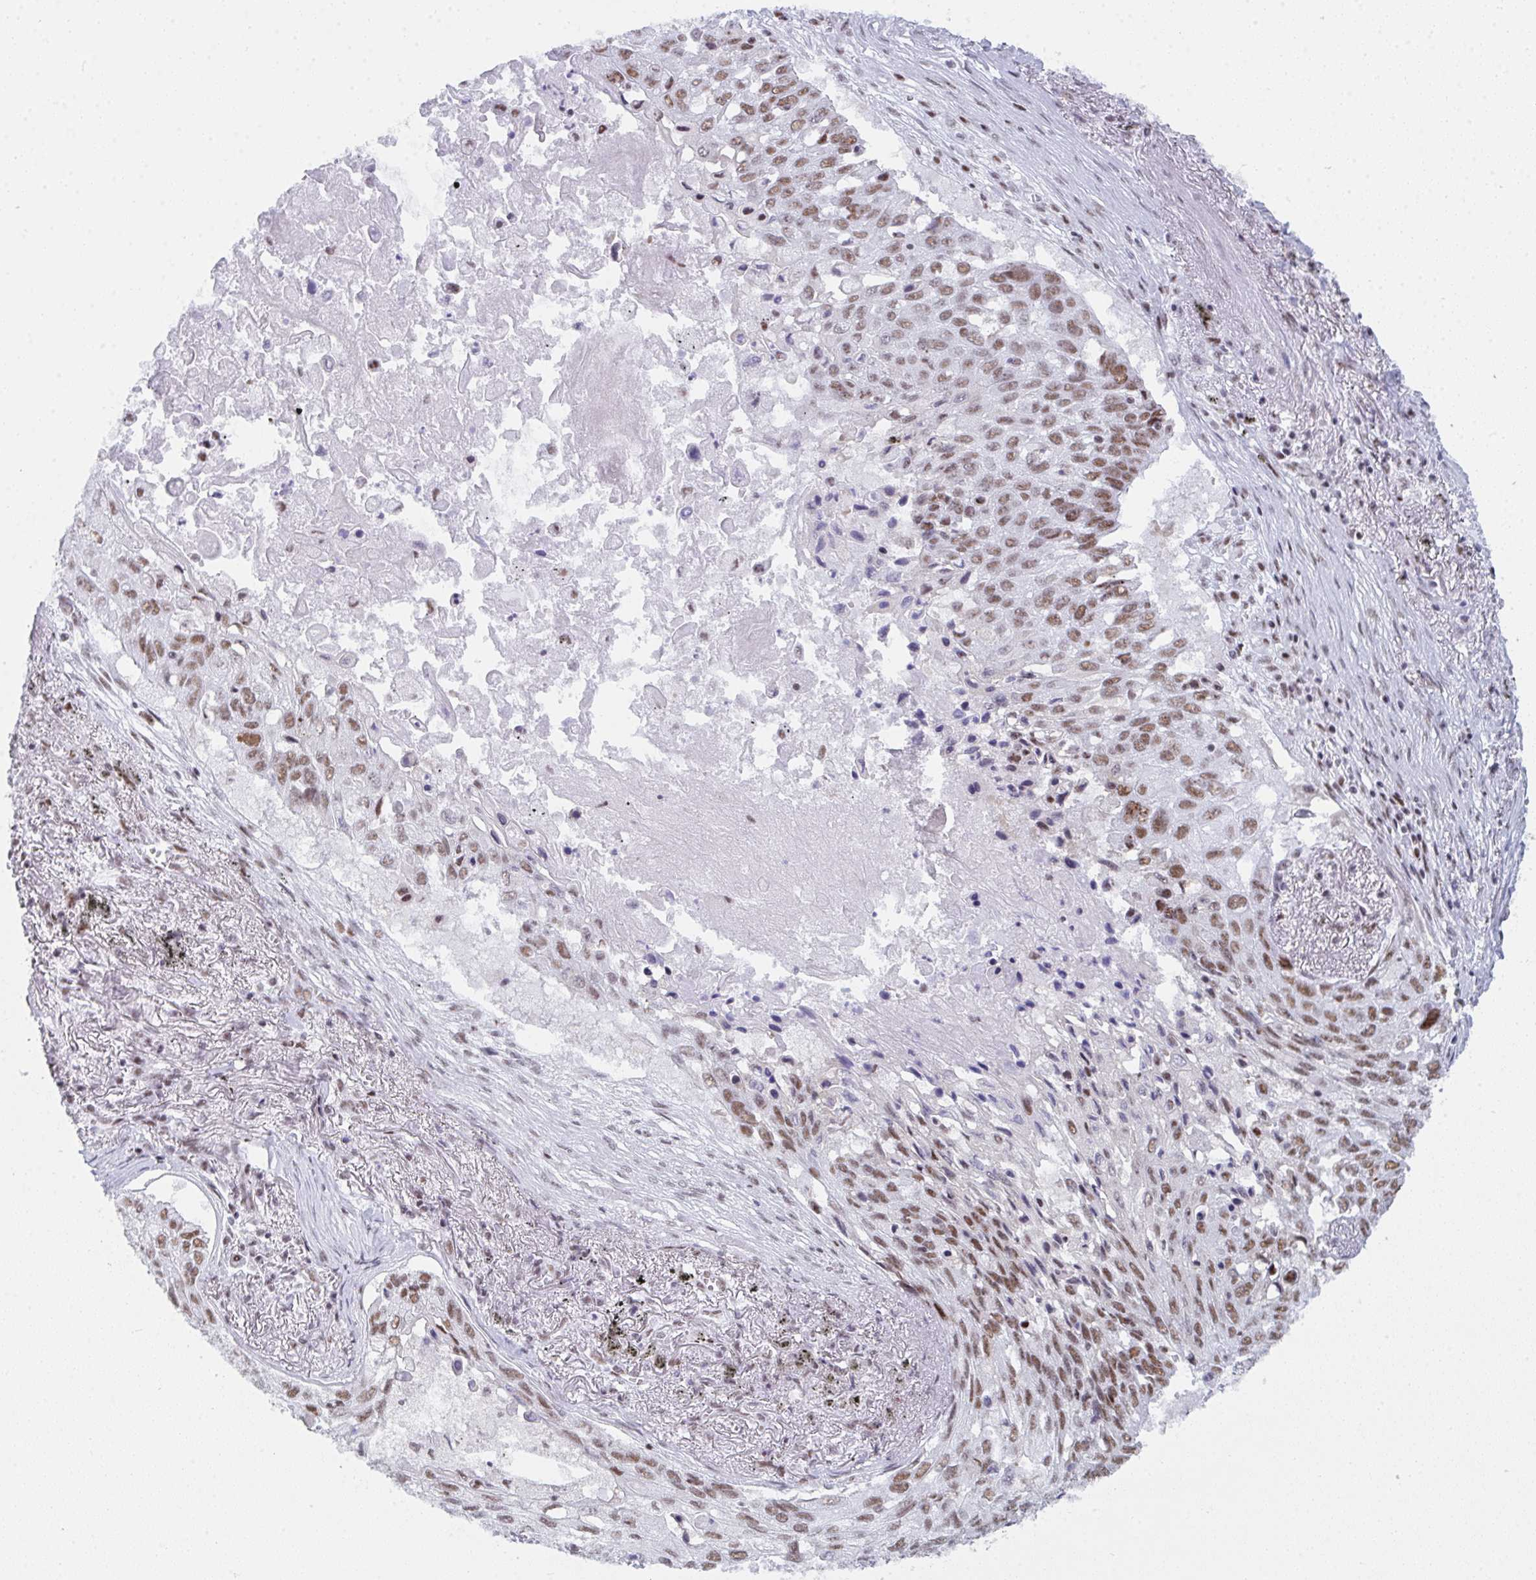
{"staining": {"intensity": "moderate", "quantity": ">75%", "location": "nuclear"}, "tissue": "lung cancer", "cell_type": "Tumor cells", "image_type": "cancer", "snomed": [{"axis": "morphology", "description": "Squamous cell carcinoma, NOS"}, {"axis": "topography", "description": "Lung"}], "caption": "Lung cancer stained with IHC exhibits moderate nuclear expression in about >75% of tumor cells.", "gene": "SNRNP70", "patient": {"sex": "male", "age": 75}}